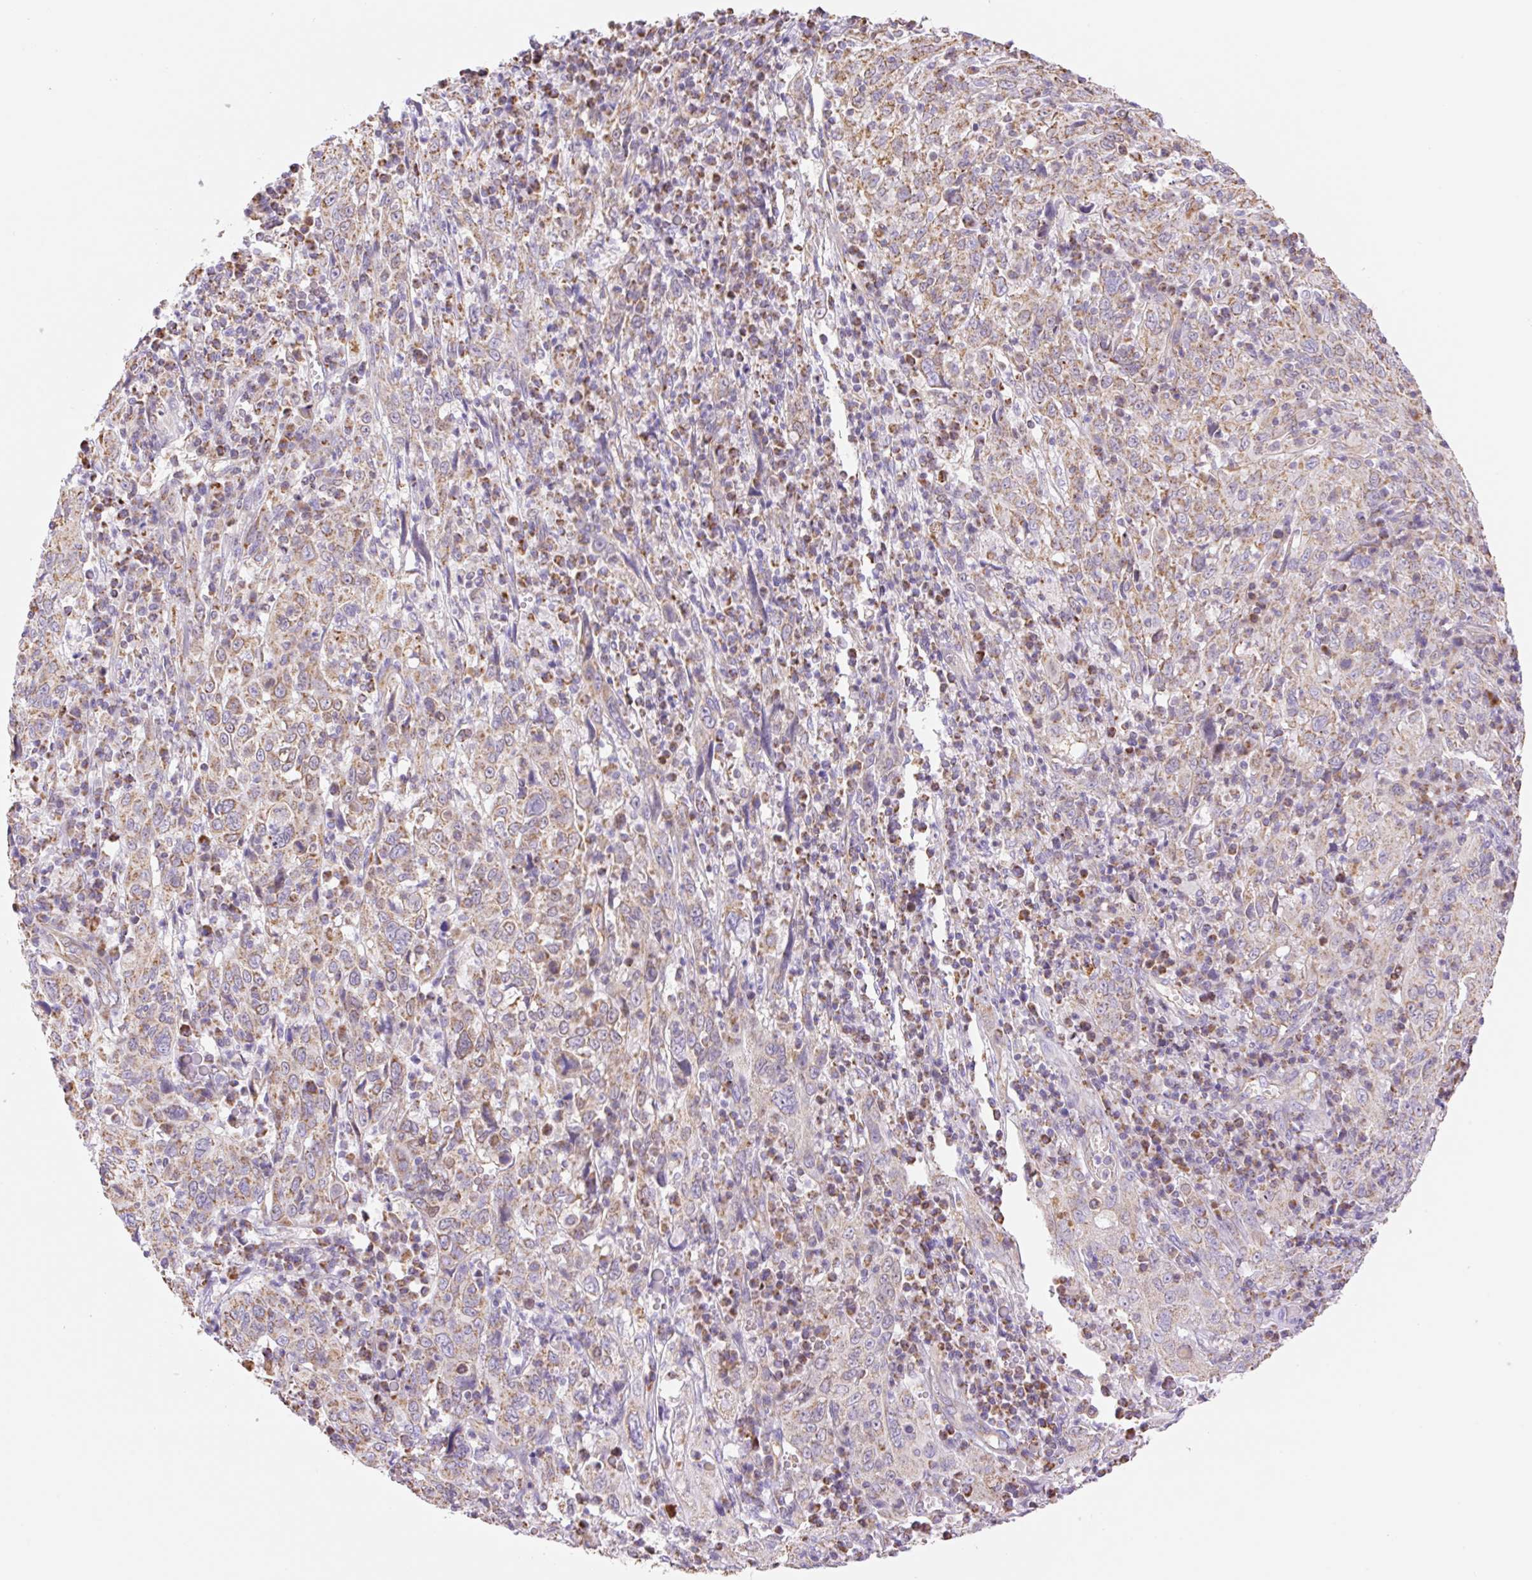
{"staining": {"intensity": "moderate", "quantity": "25%-75%", "location": "cytoplasmic/membranous"}, "tissue": "cervical cancer", "cell_type": "Tumor cells", "image_type": "cancer", "snomed": [{"axis": "morphology", "description": "Squamous cell carcinoma, NOS"}, {"axis": "topography", "description": "Cervix"}], "caption": "Cervical squamous cell carcinoma was stained to show a protein in brown. There is medium levels of moderate cytoplasmic/membranous staining in approximately 25%-75% of tumor cells. (DAB IHC, brown staining for protein, blue staining for nuclei).", "gene": "ESAM", "patient": {"sex": "female", "age": 46}}